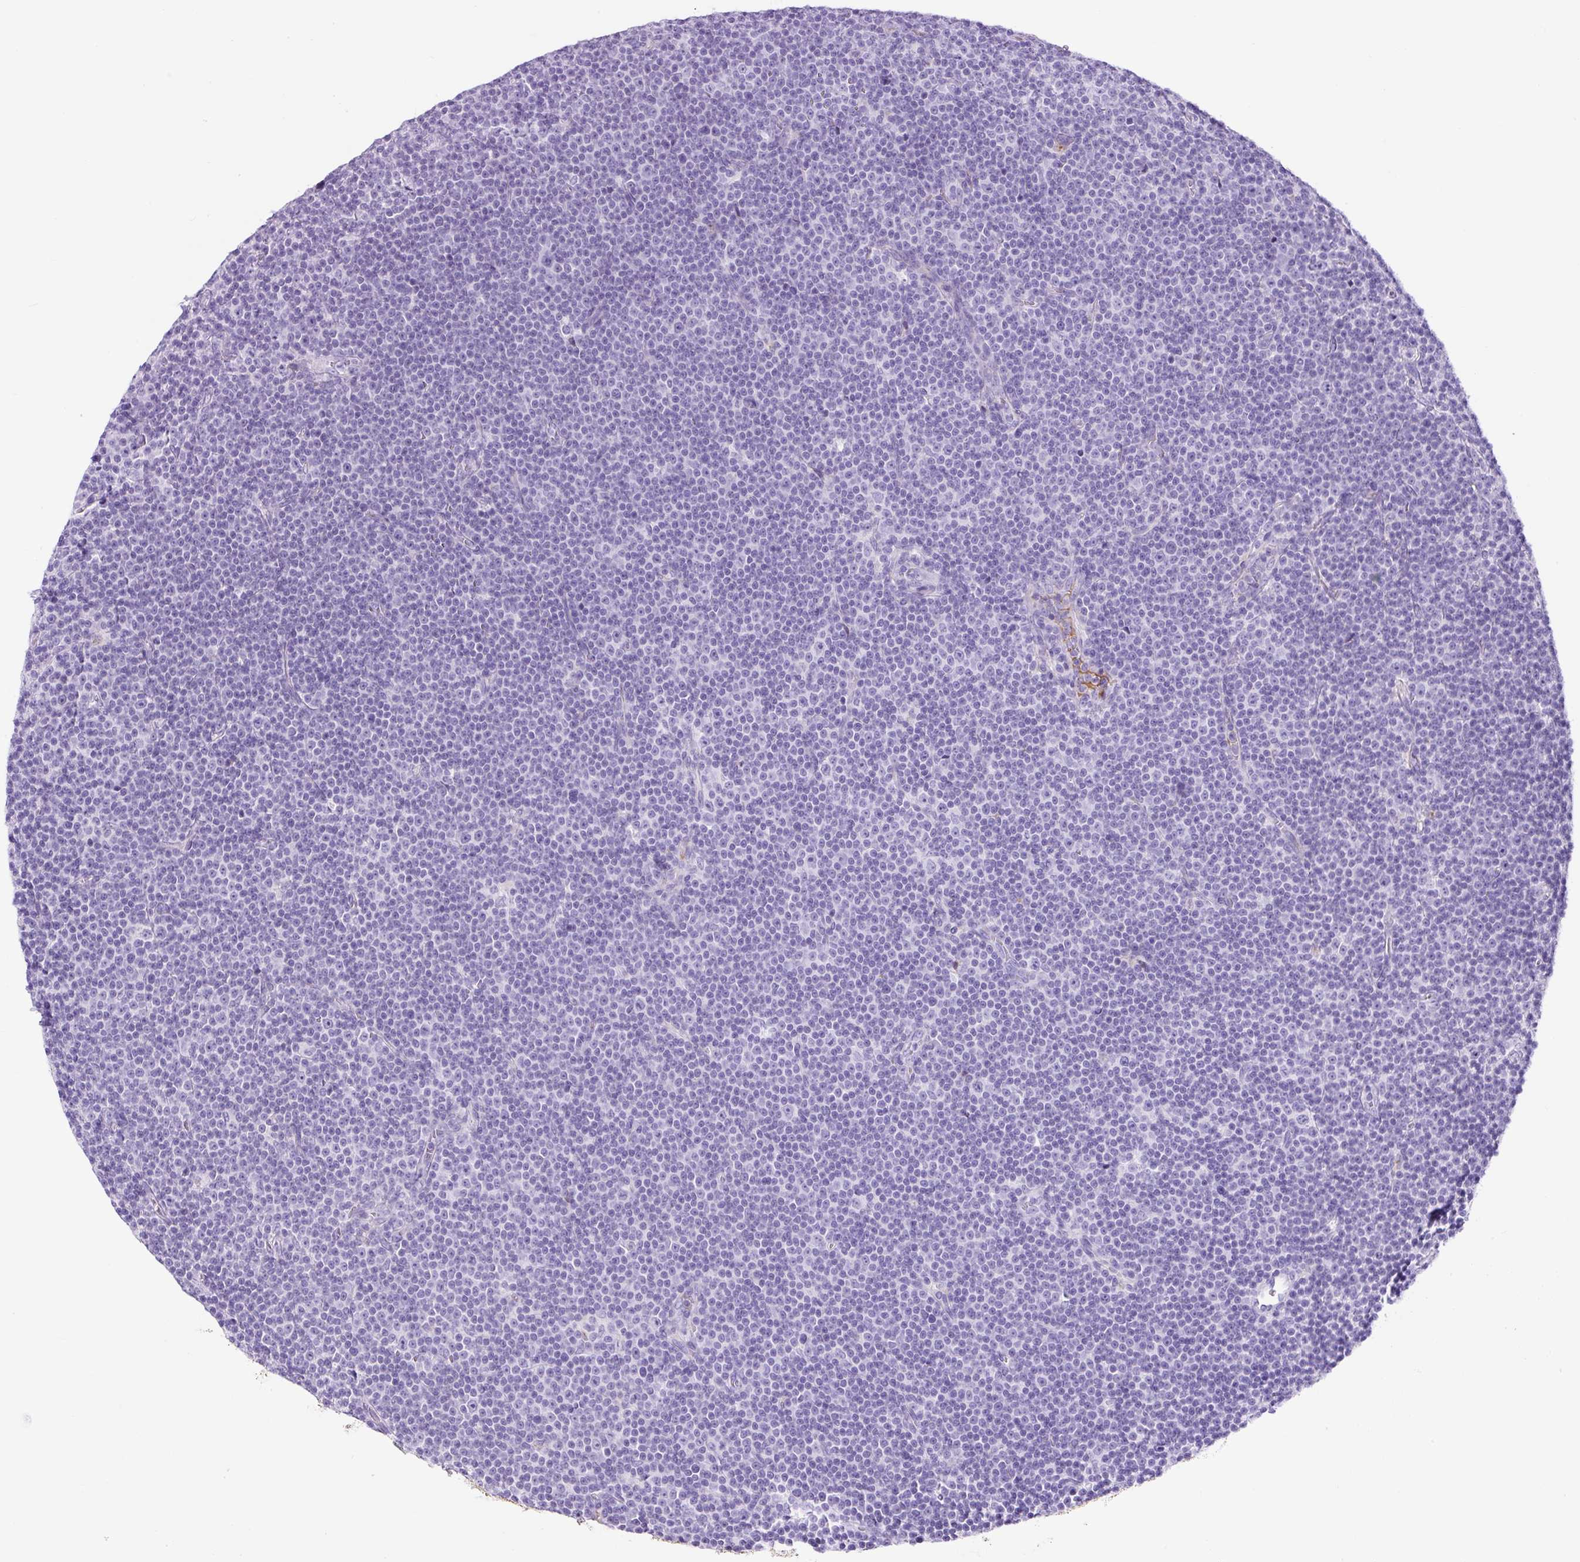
{"staining": {"intensity": "negative", "quantity": "none", "location": "none"}, "tissue": "lymphoma", "cell_type": "Tumor cells", "image_type": "cancer", "snomed": [{"axis": "morphology", "description": "Malignant lymphoma, non-Hodgkin's type, Low grade"}, {"axis": "topography", "description": "Lymph node"}], "caption": "Immunohistochemical staining of lymphoma reveals no significant staining in tumor cells.", "gene": "TMEM200B", "patient": {"sex": "female", "age": 67}}